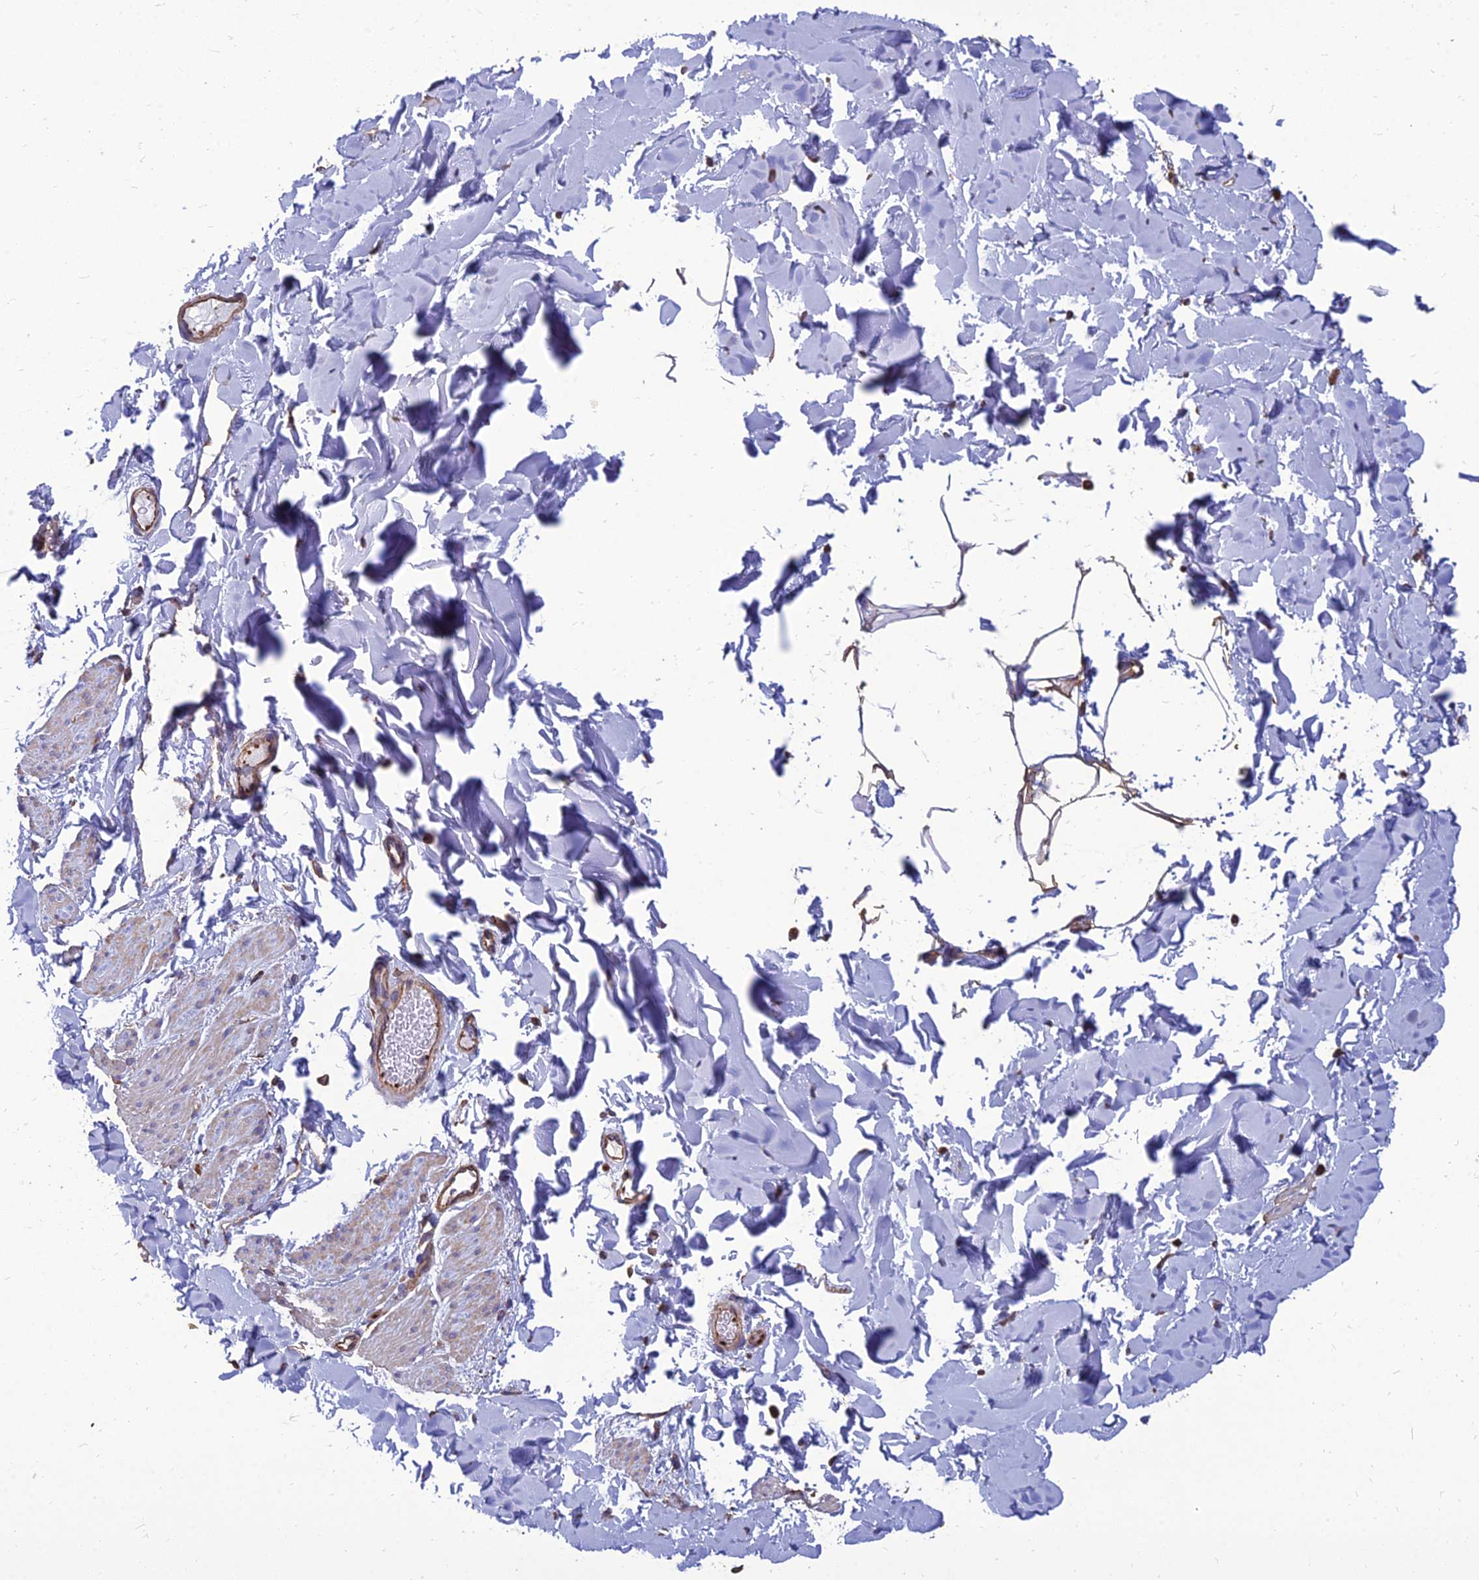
{"staining": {"intensity": "weak", "quantity": "<25%", "location": "cytoplasmic/membranous"}, "tissue": "smooth muscle", "cell_type": "Smooth muscle cells", "image_type": "normal", "snomed": [{"axis": "morphology", "description": "Normal tissue, NOS"}, {"axis": "topography", "description": "Colon"}, {"axis": "topography", "description": "Peripheral nerve tissue"}], "caption": "Smooth muscle stained for a protein using immunohistochemistry (IHC) exhibits no positivity smooth muscle cells.", "gene": "PSMD11", "patient": {"sex": "female", "age": 61}}